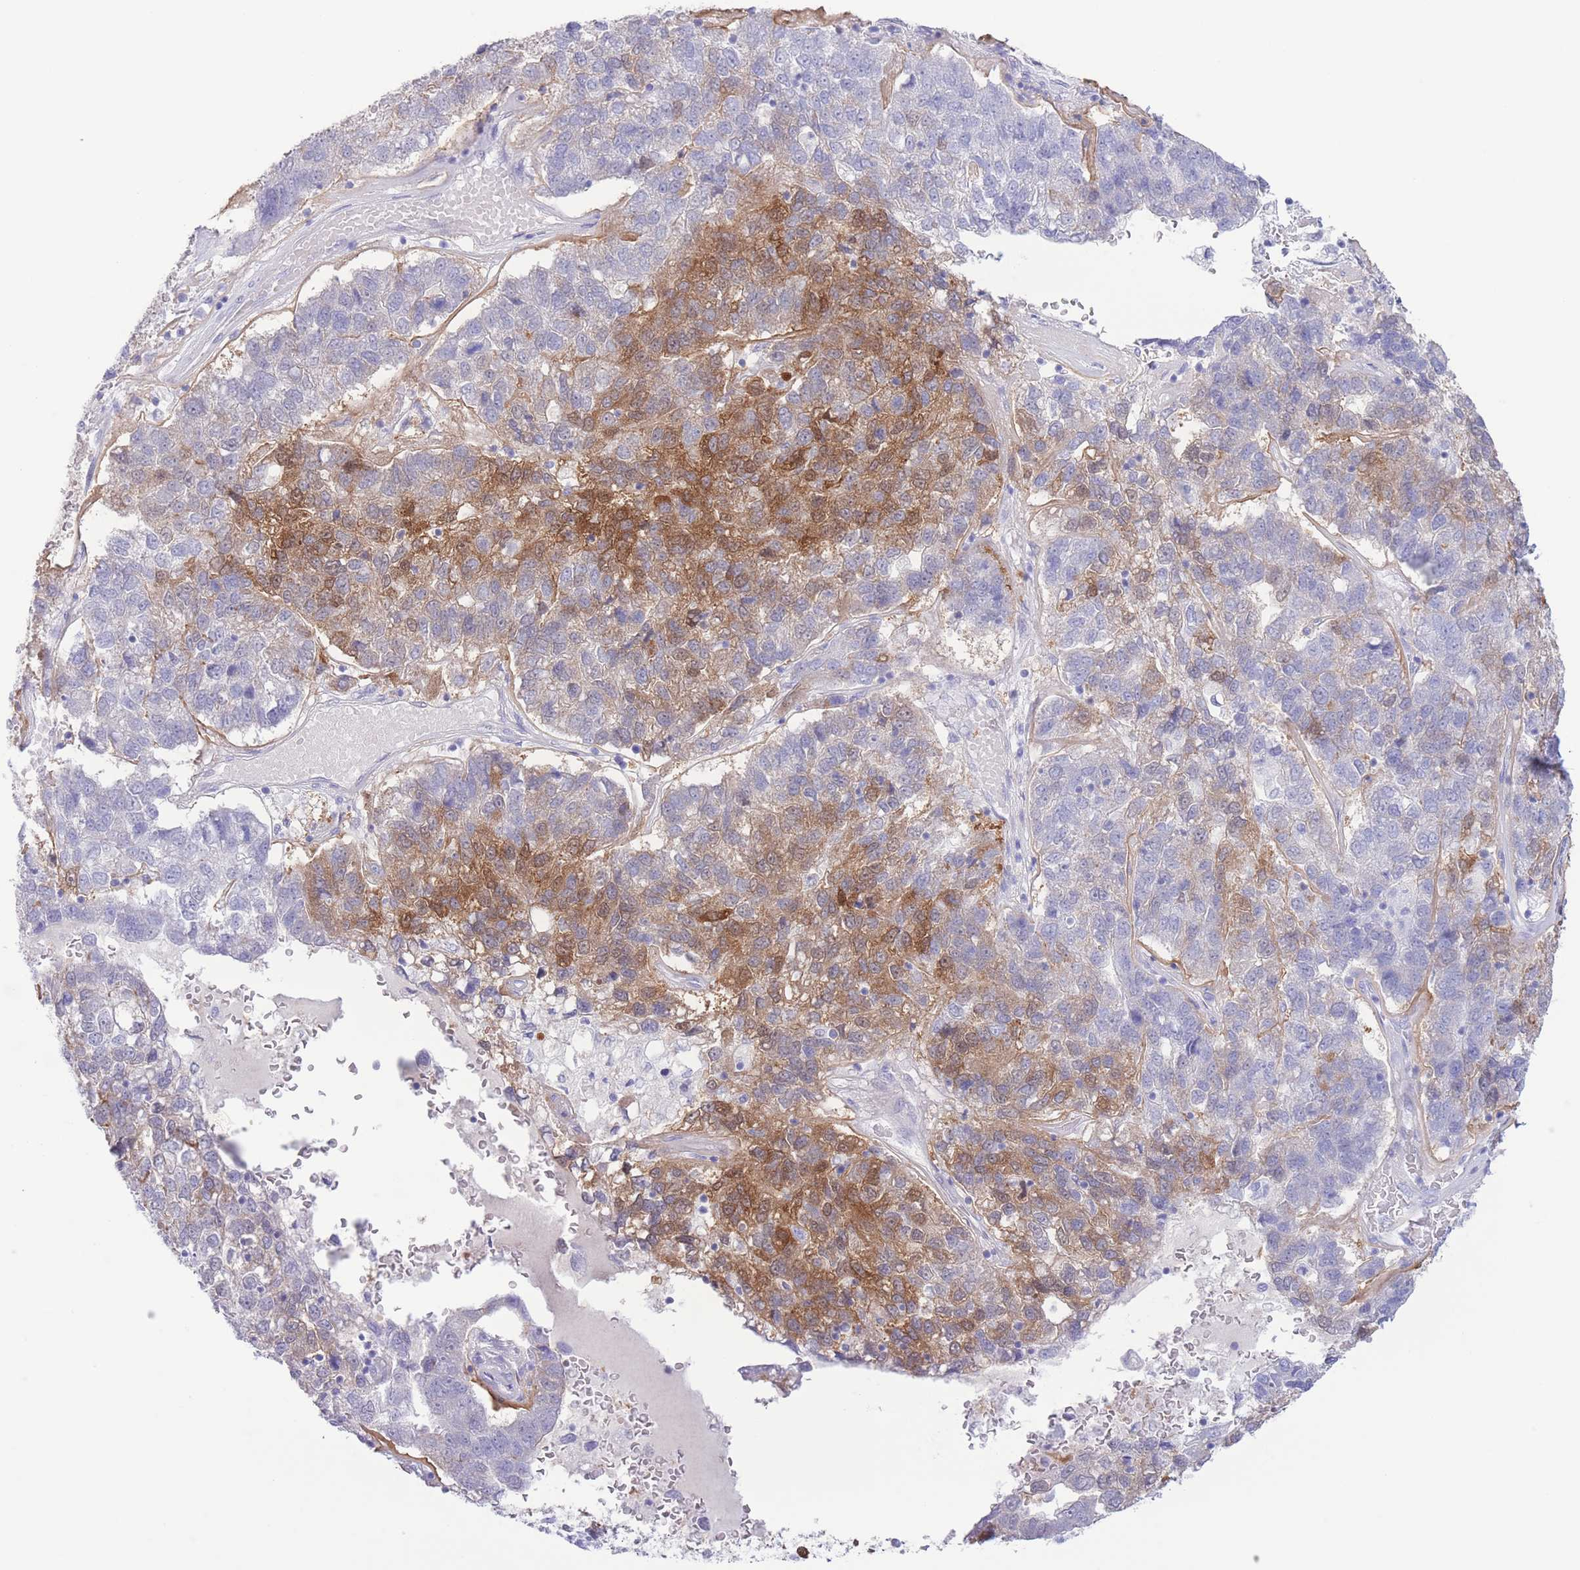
{"staining": {"intensity": "moderate", "quantity": "<25%", "location": "cytoplasmic/membranous"}, "tissue": "pancreatic cancer", "cell_type": "Tumor cells", "image_type": "cancer", "snomed": [{"axis": "morphology", "description": "Adenocarcinoma, NOS"}, {"axis": "topography", "description": "Pancreas"}], "caption": "Immunohistochemical staining of human pancreatic cancer (adenocarcinoma) reveals moderate cytoplasmic/membranous protein positivity in approximately <25% of tumor cells.", "gene": "PKLR", "patient": {"sex": "female", "age": 61}}